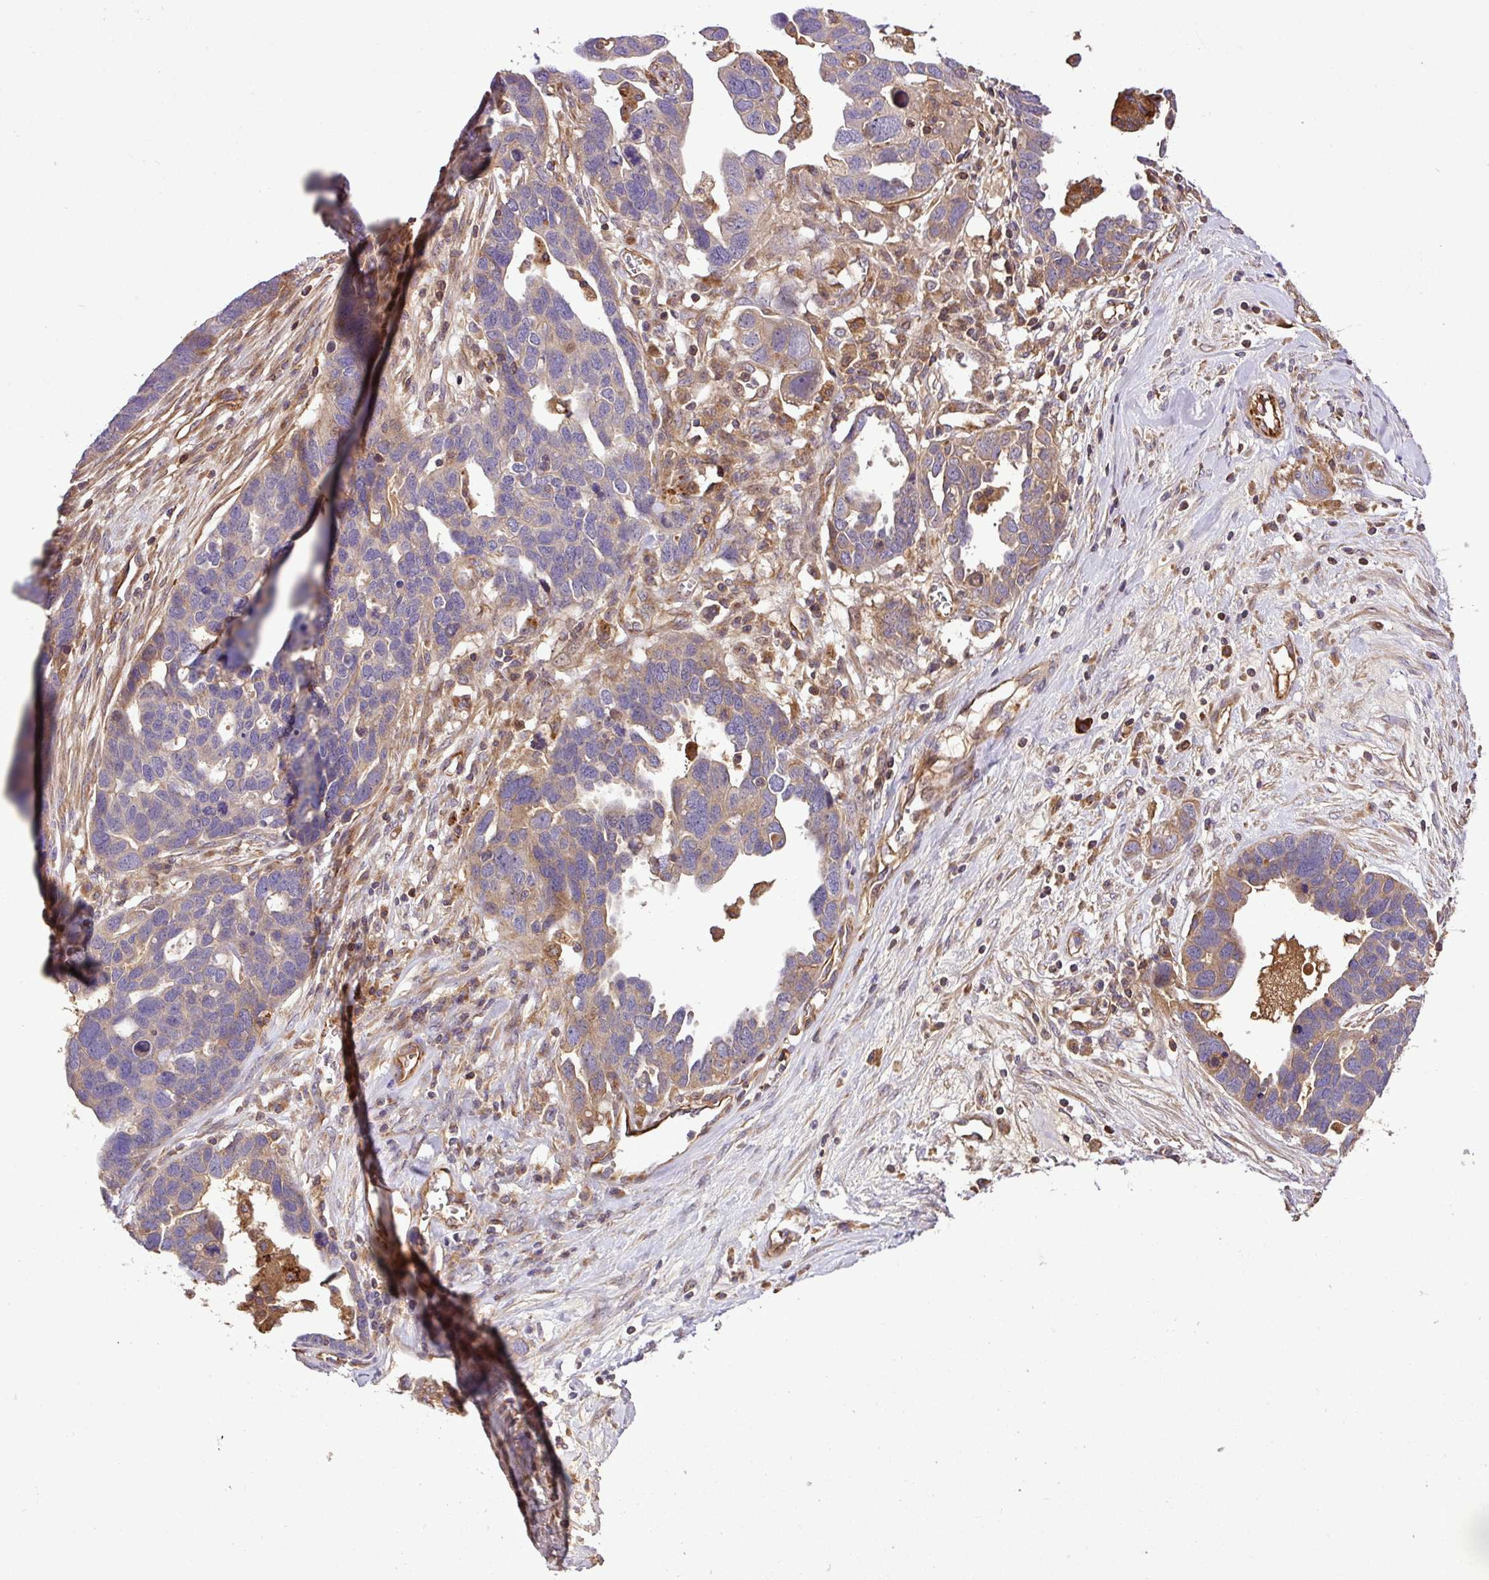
{"staining": {"intensity": "weak", "quantity": ">75%", "location": "cytoplasmic/membranous"}, "tissue": "ovarian cancer", "cell_type": "Tumor cells", "image_type": "cancer", "snomed": [{"axis": "morphology", "description": "Cystadenocarcinoma, serous, NOS"}, {"axis": "topography", "description": "Ovary"}], "caption": "Weak cytoplasmic/membranous staining for a protein is seen in approximately >75% of tumor cells of serous cystadenocarcinoma (ovarian) using immunohistochemistry (IHC).", "gene": "ZNF266", "patient": {"sex": "female", "age": 54}}